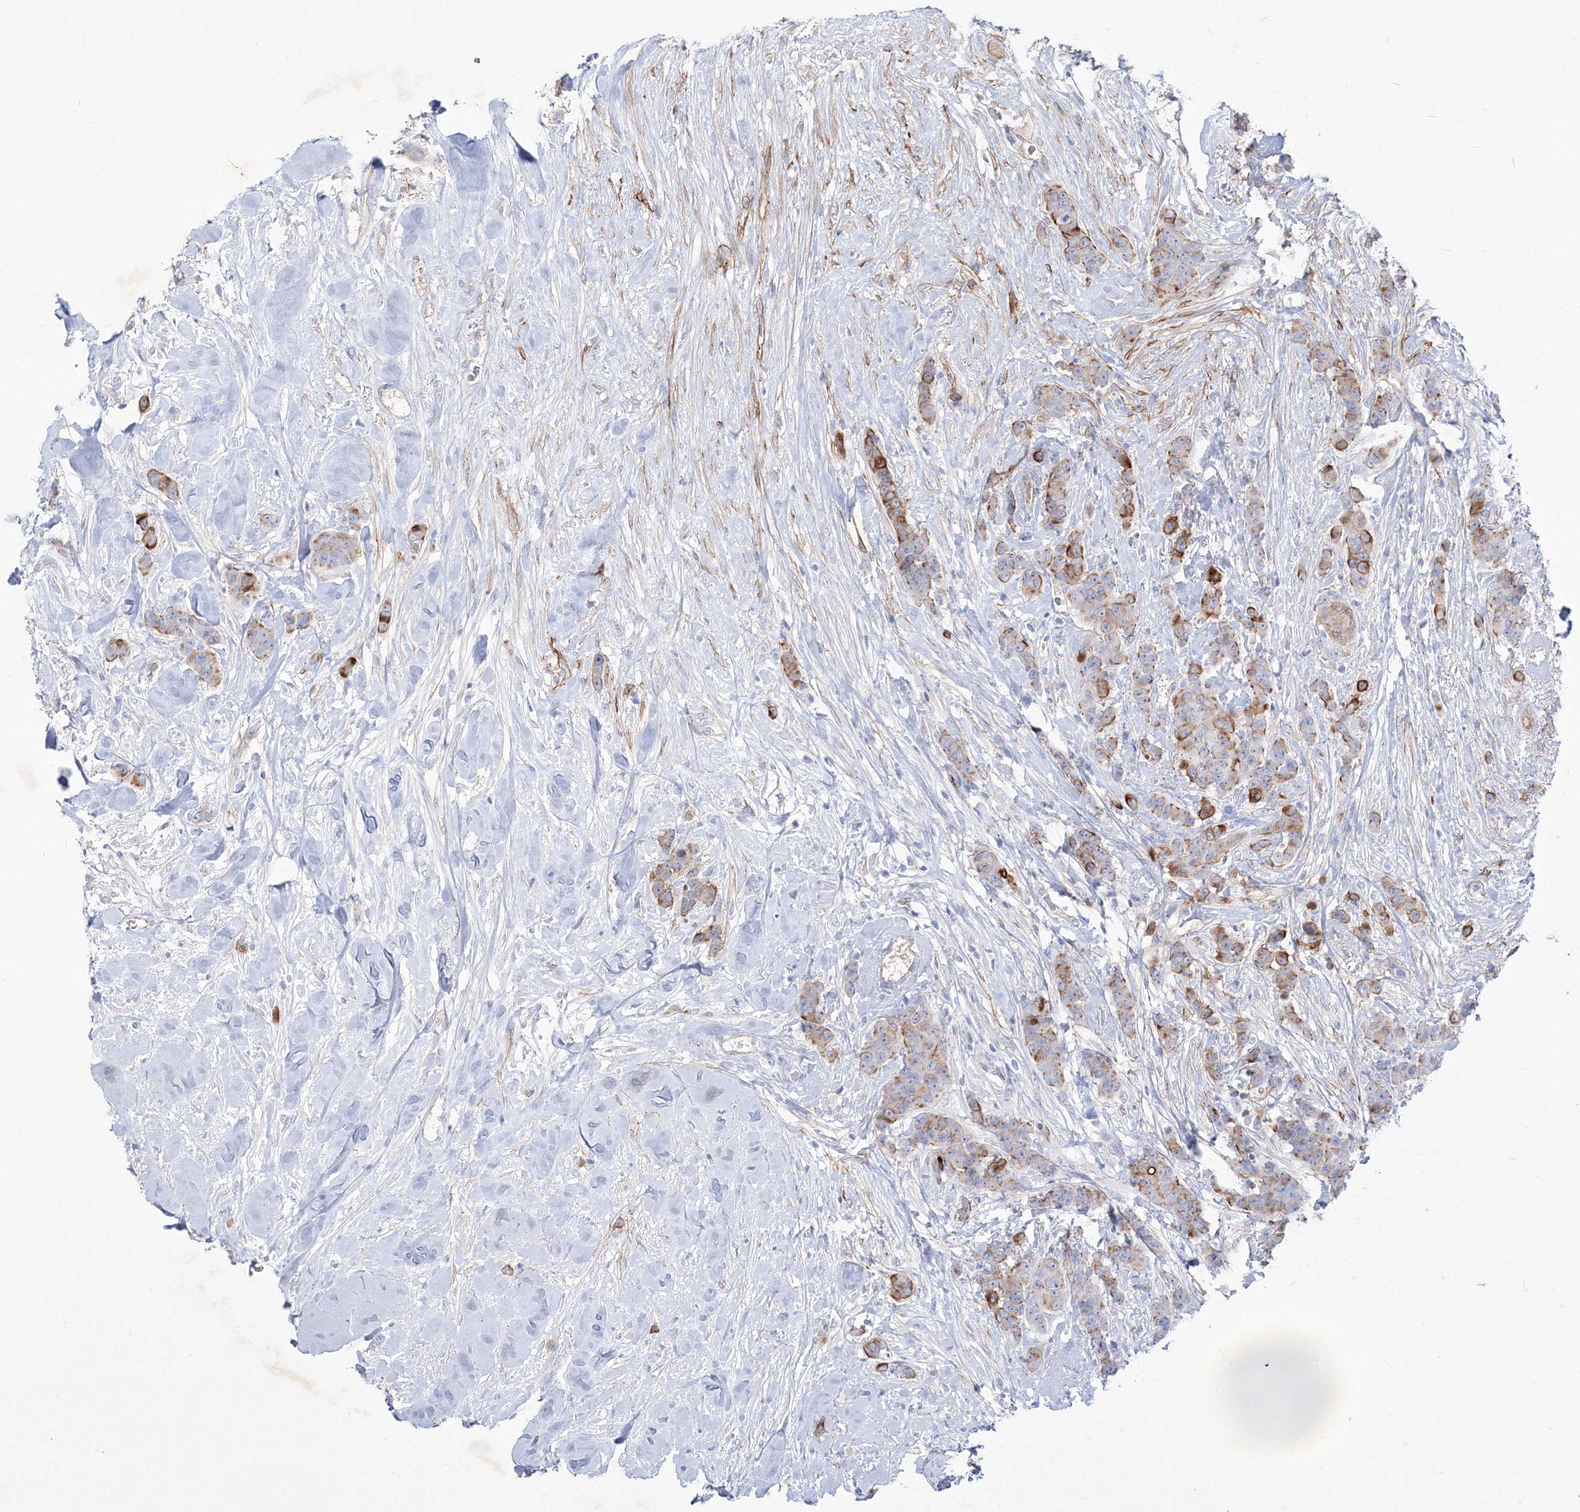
{"staining": {"intensity": "moderate", "quantity": "25%-75%", "location": "cytoplasmic/membranous"}, "tissue": "breast cancer", "cell_type": "Tumor cells", "image_type": "cancer", "snomed": [{"axis": "morphology", "description": "Duct carcinoma"}, {"axis": "topography", "description": "Breast"}], "caption": "There is medium levels of moderate cytoplasmic/membranous staining in tumor cells of breast cancer (invasive ductal carcinoma), as demonstrated by immunohistochemical staining (brown color).", "gene": "TMEM139", "patient": {"sex": "female", "age": 40}}